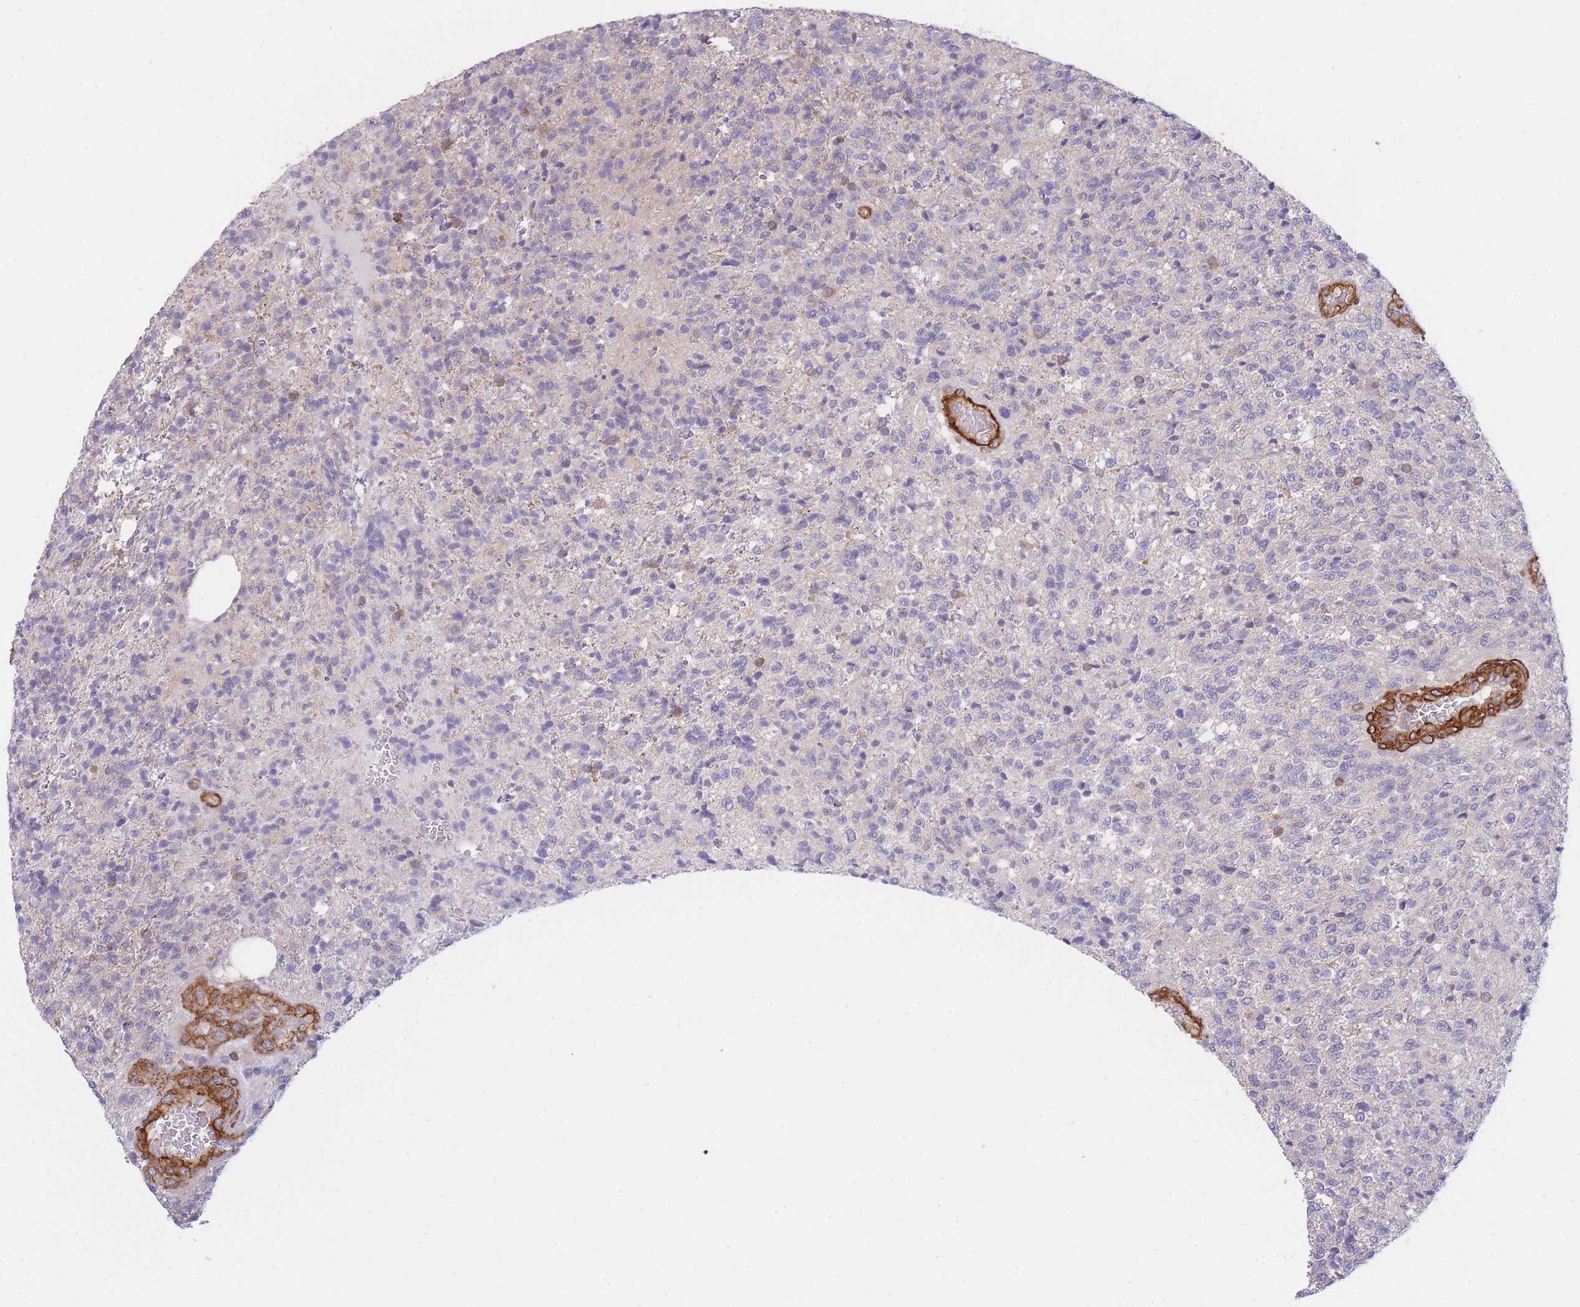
{"staining": {"intensity": "negative", "quantity": "none", "location": "none"}, "tissue": "glioma", "cell_type": "Tumor cells", "image_type": "cancer", "snomed": [{"axis": "morphology", "description": "Glioma, malignant, High grade"}, {"axis": "topography", "description": "Brain"}], "caption": "Malignant glioma (high-grade) was stained to show a protein in brown. There is no significant staining in tumor cells.", "gene": "CDC25B", "patient": {"sex": "male", "age": 56}}